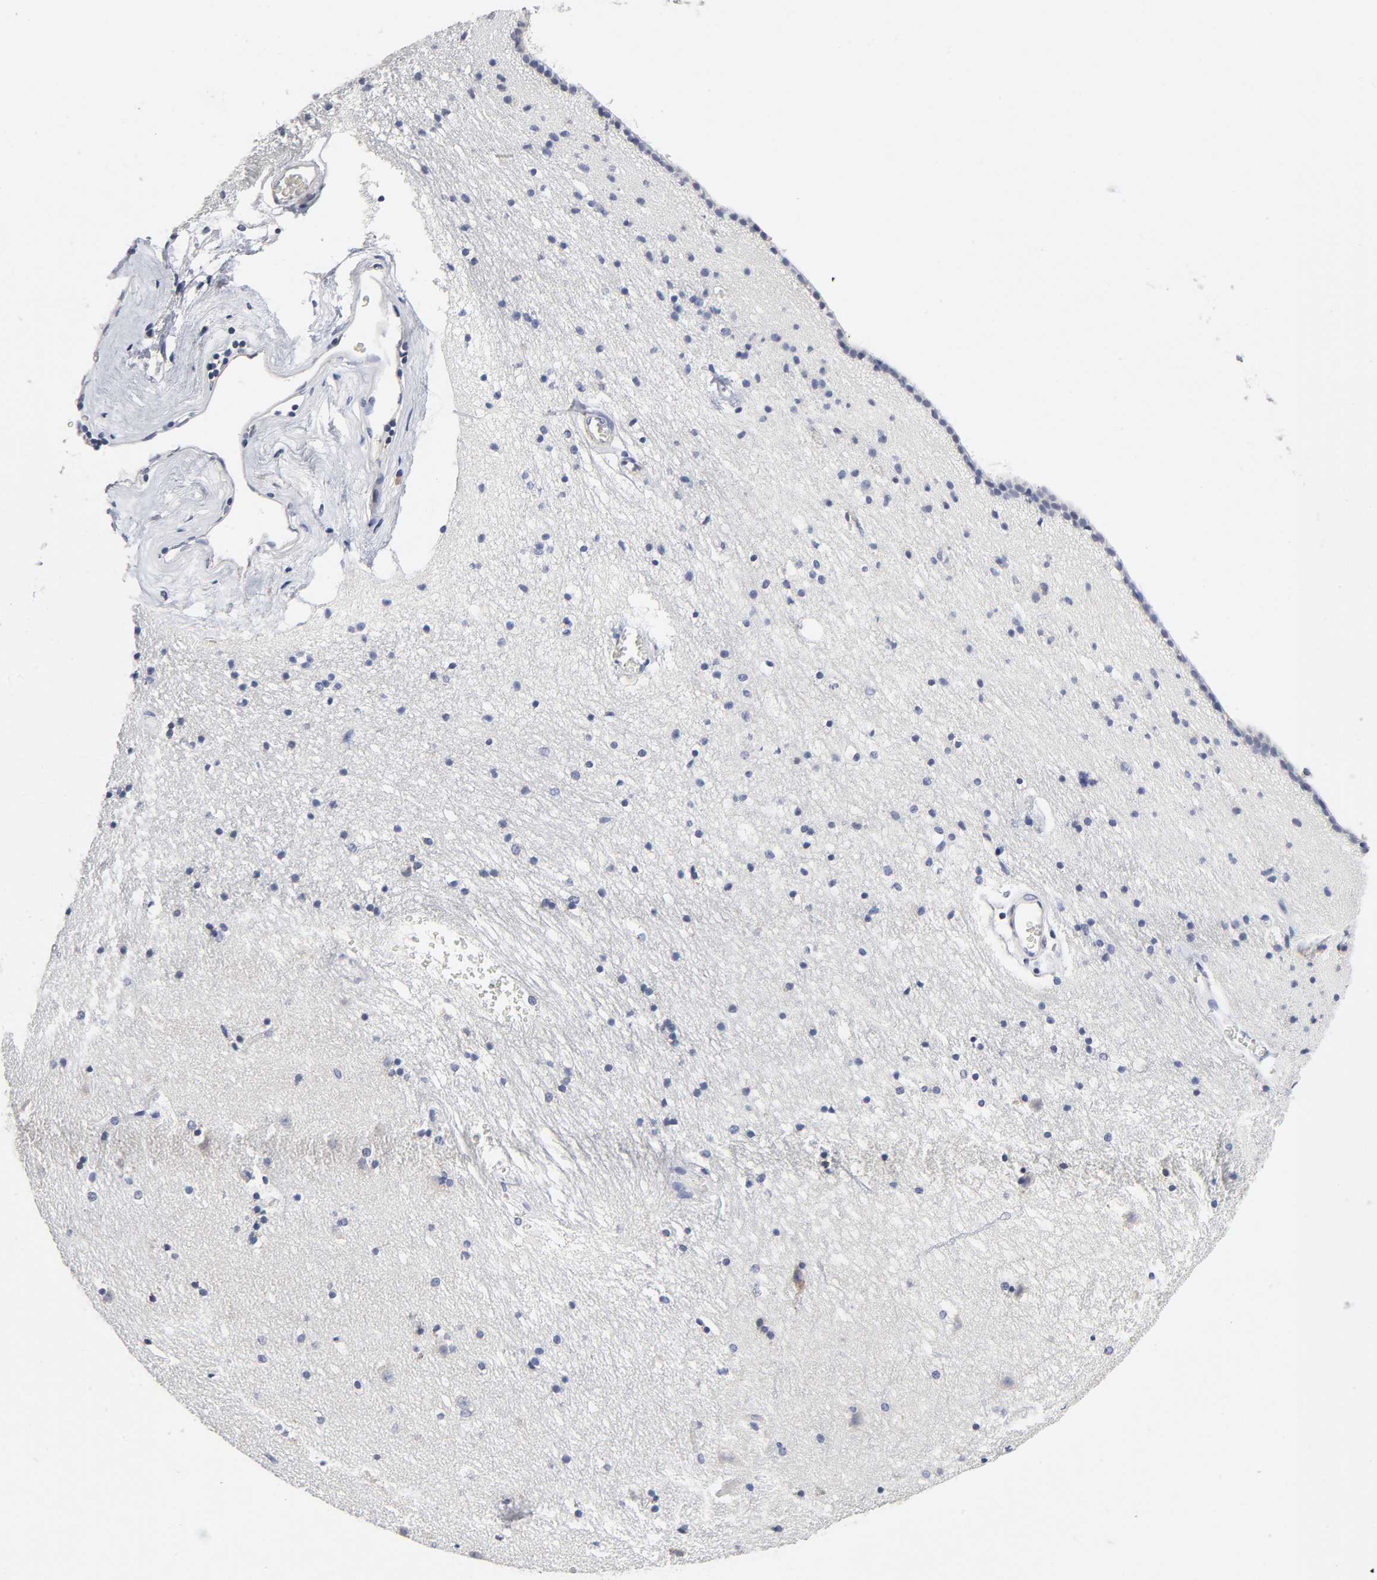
{"staining": {"intensity": "negative", "quantity": "none", "location": "none"}, "tissue": "caudate", "cell_type": "Glial cells", "image_type": "normal", "snomed": [{"axis": "morphology", "description": "Normal tissue, NOS"}, {"axis": "topography", "description": "Lateral ventricle wall"}], "caption": "Caudate stained for a protein using immunohistochemistry (IHC) exhibits no positivity glial cells.", "gene": "AOPEP", "patient": {"sex": "male", "age": 45}}